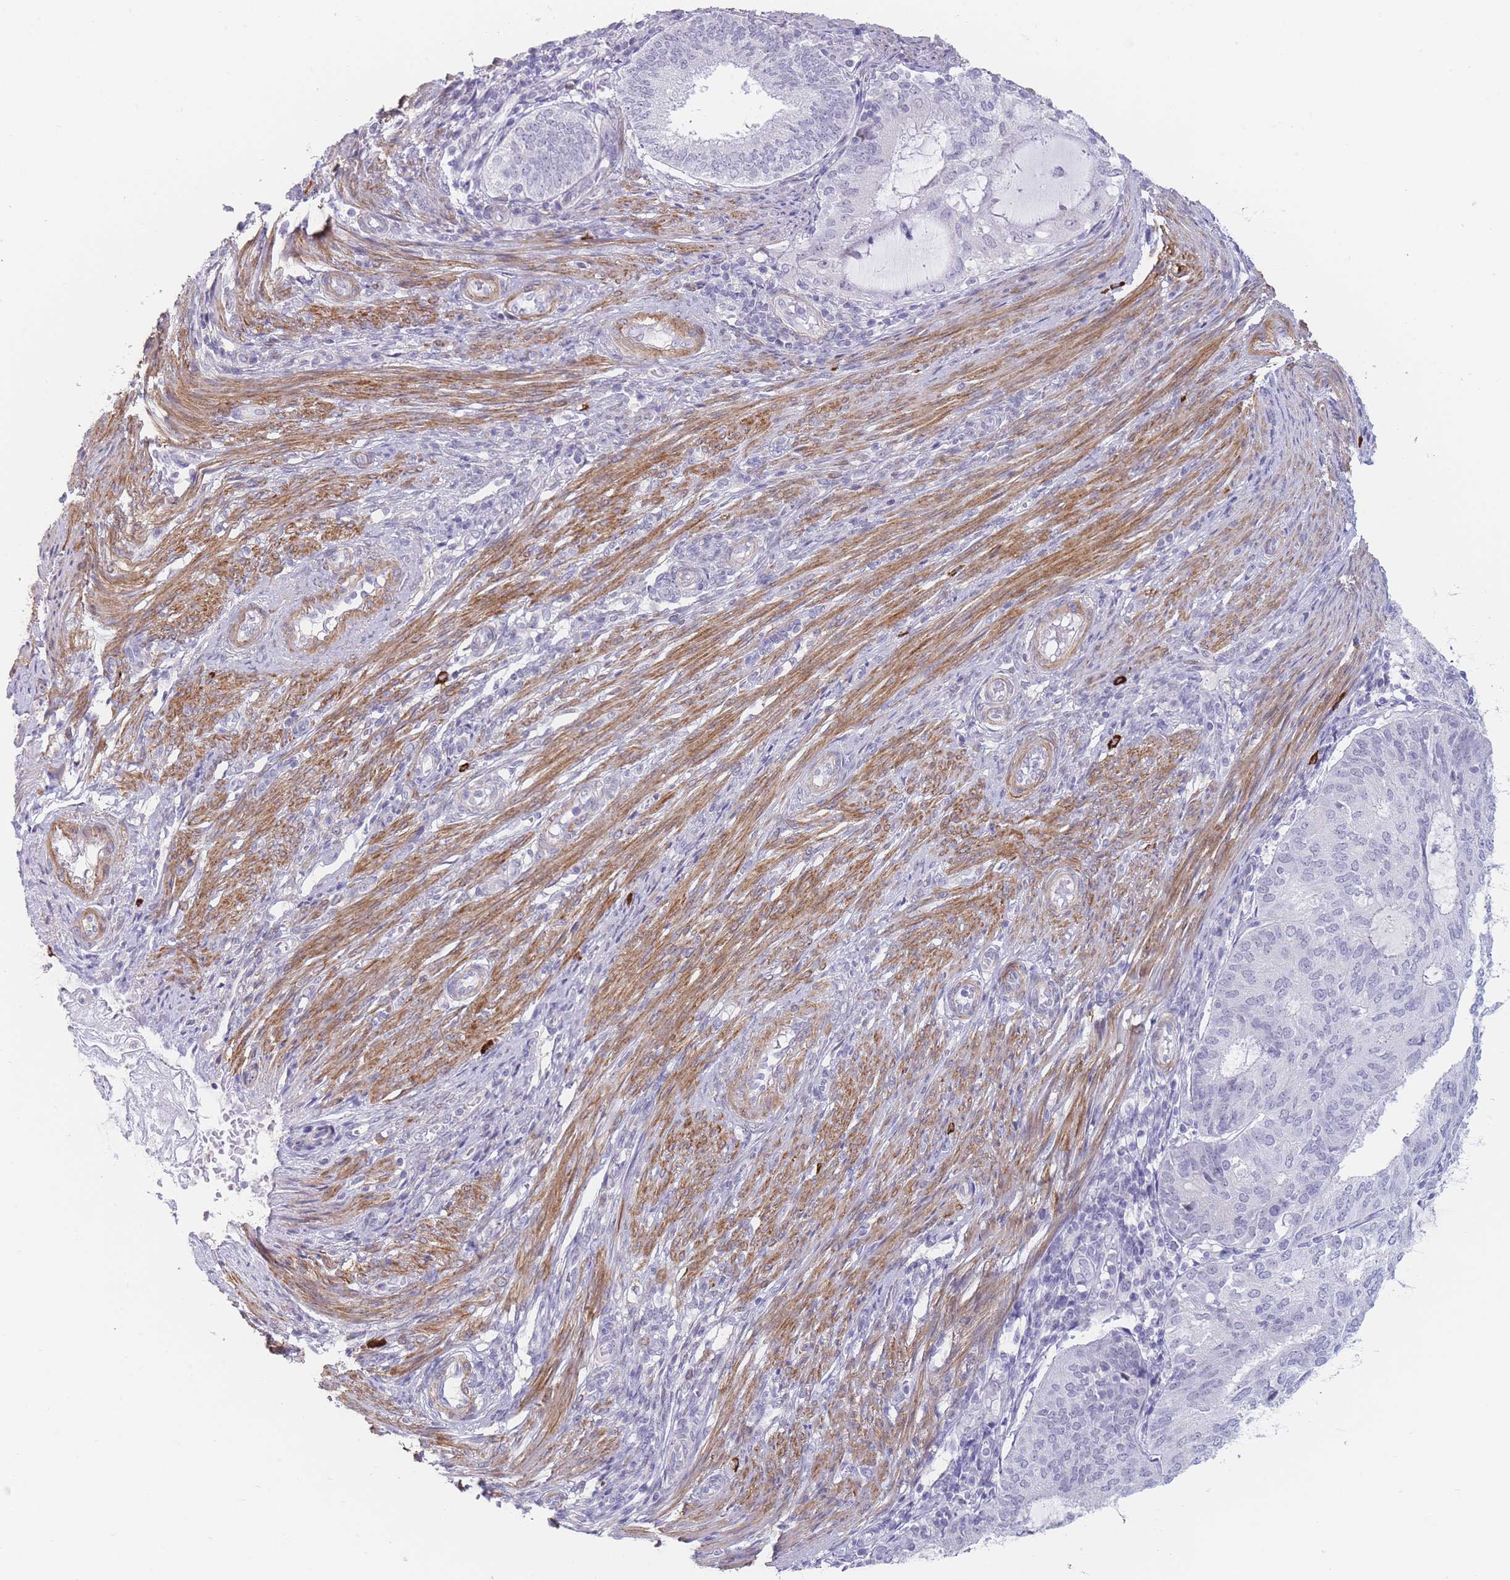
{"staining": {"intensity": "negative", "quantity": "none", "location": "none"}, "tissue": "endometrial cancer", "cell_type": "Tumor cells", "image_type": "cancer", "snomed": [{"axis": "morphology", "description": "Adenocarcinoma, NOS"}, {"axis": "topography", "description": "Endometrium"}], "caption": "Immunohistochemistry of endometrial cancer (adenocarcinoma) exhibits no positivity in tumor cells.", "gene": "ASAP3", "patient": {"sex": "female", "age": 81}}